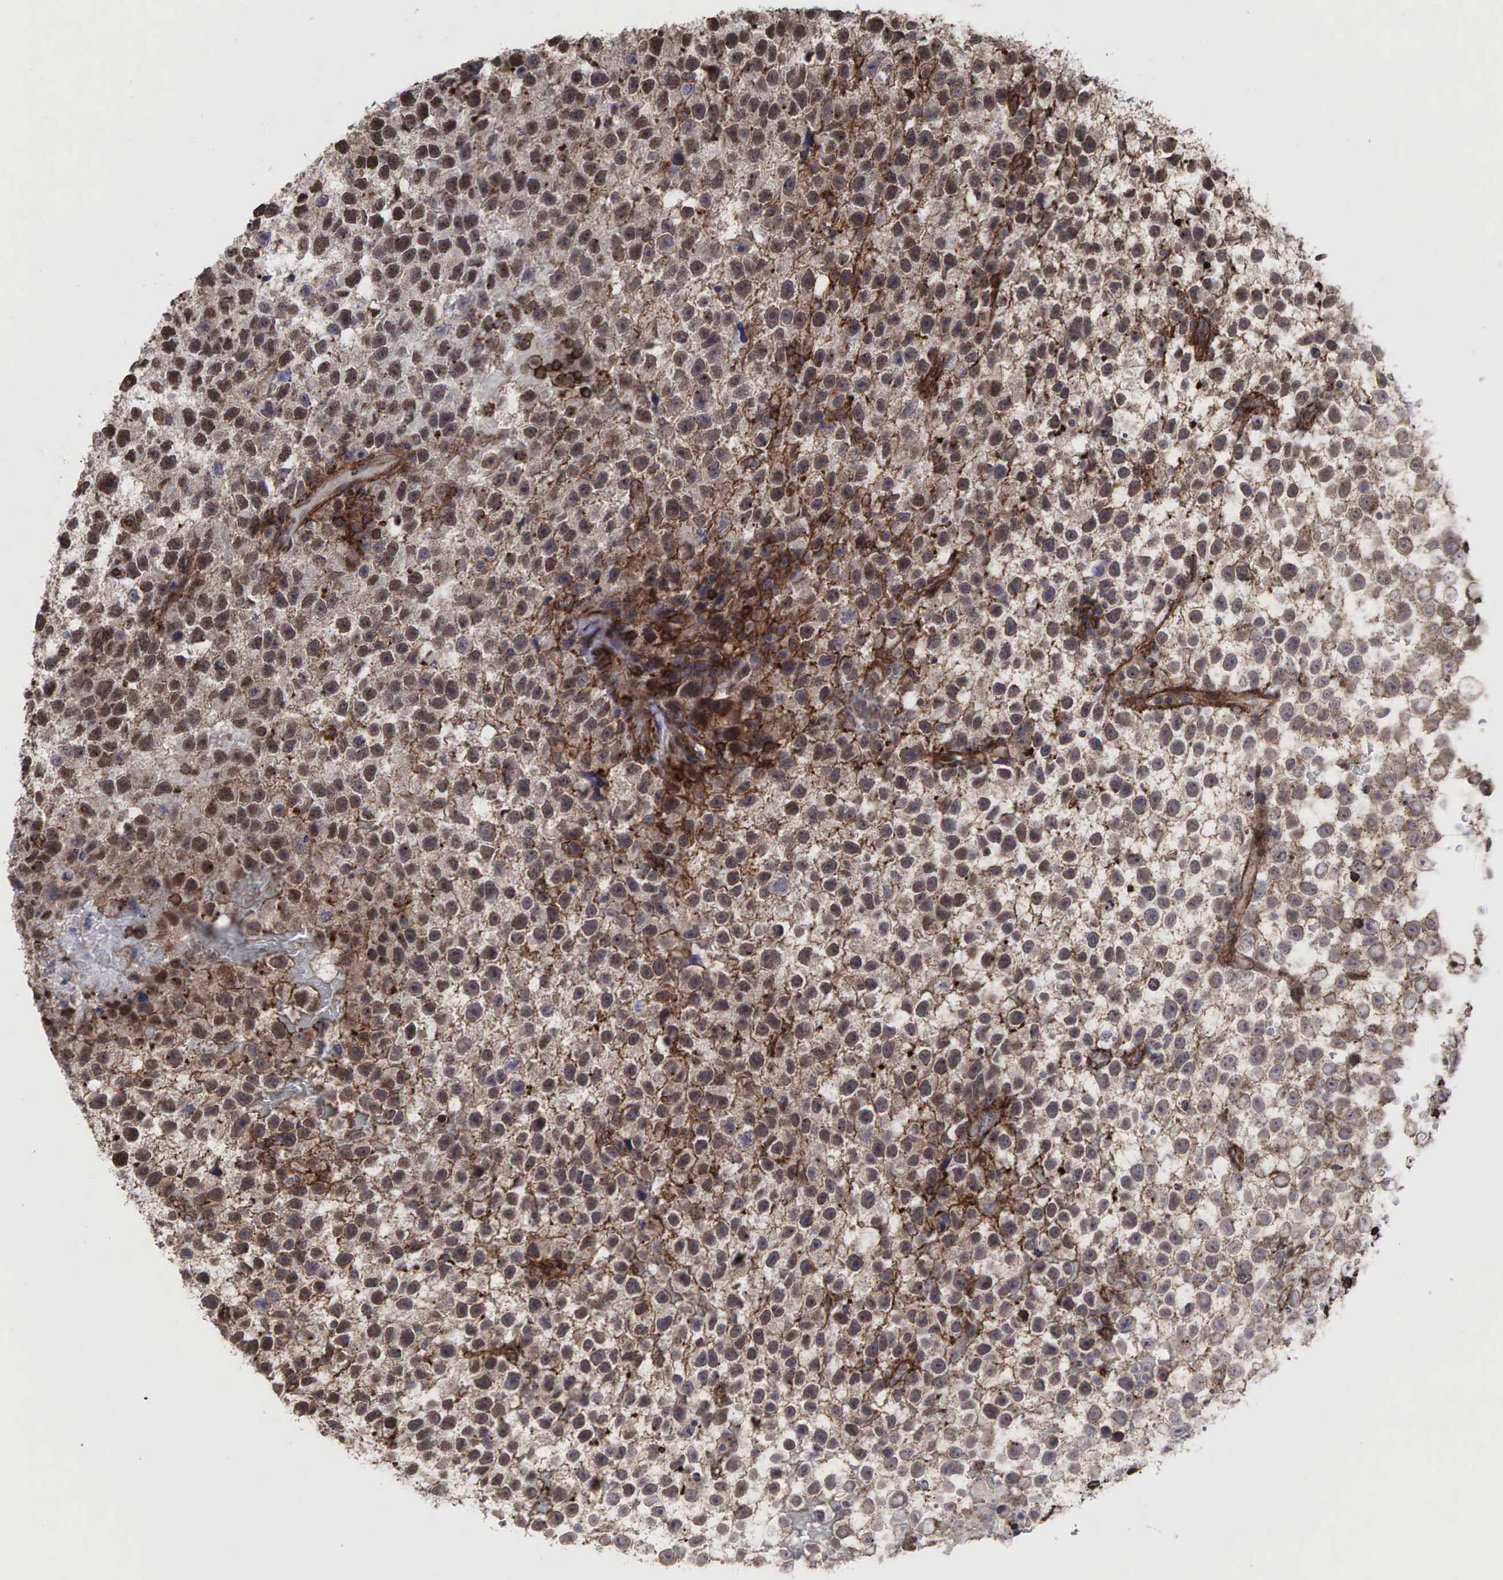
{"staining": {"intensity": "weak", "quantity": ">75%", "location": "cytoplasmic/membranous"}, "tissue": "testis cancer", "cell_type": "Tumor cells", "image_type": "cancer", "snomed": [{"axis": "morphology", "description": "Seminoma, NOS"}, {"axis": "topography", "description": "Testis"}], "caption": "Immunohistochemistry (IHC) (DAB) staining of human seminoma (testis) displays weak cytoplasmic/membranous protein positivity in approximately >75% of tumor cells. The protein is stained brown, and the nuclei are stained in blue (DAB (3,3'-diaminobenzidine) IHC with brightfield microscopy, high magnification).", "gene": "GPRASP1", "patient": {"sex": "male", "age": 33}}